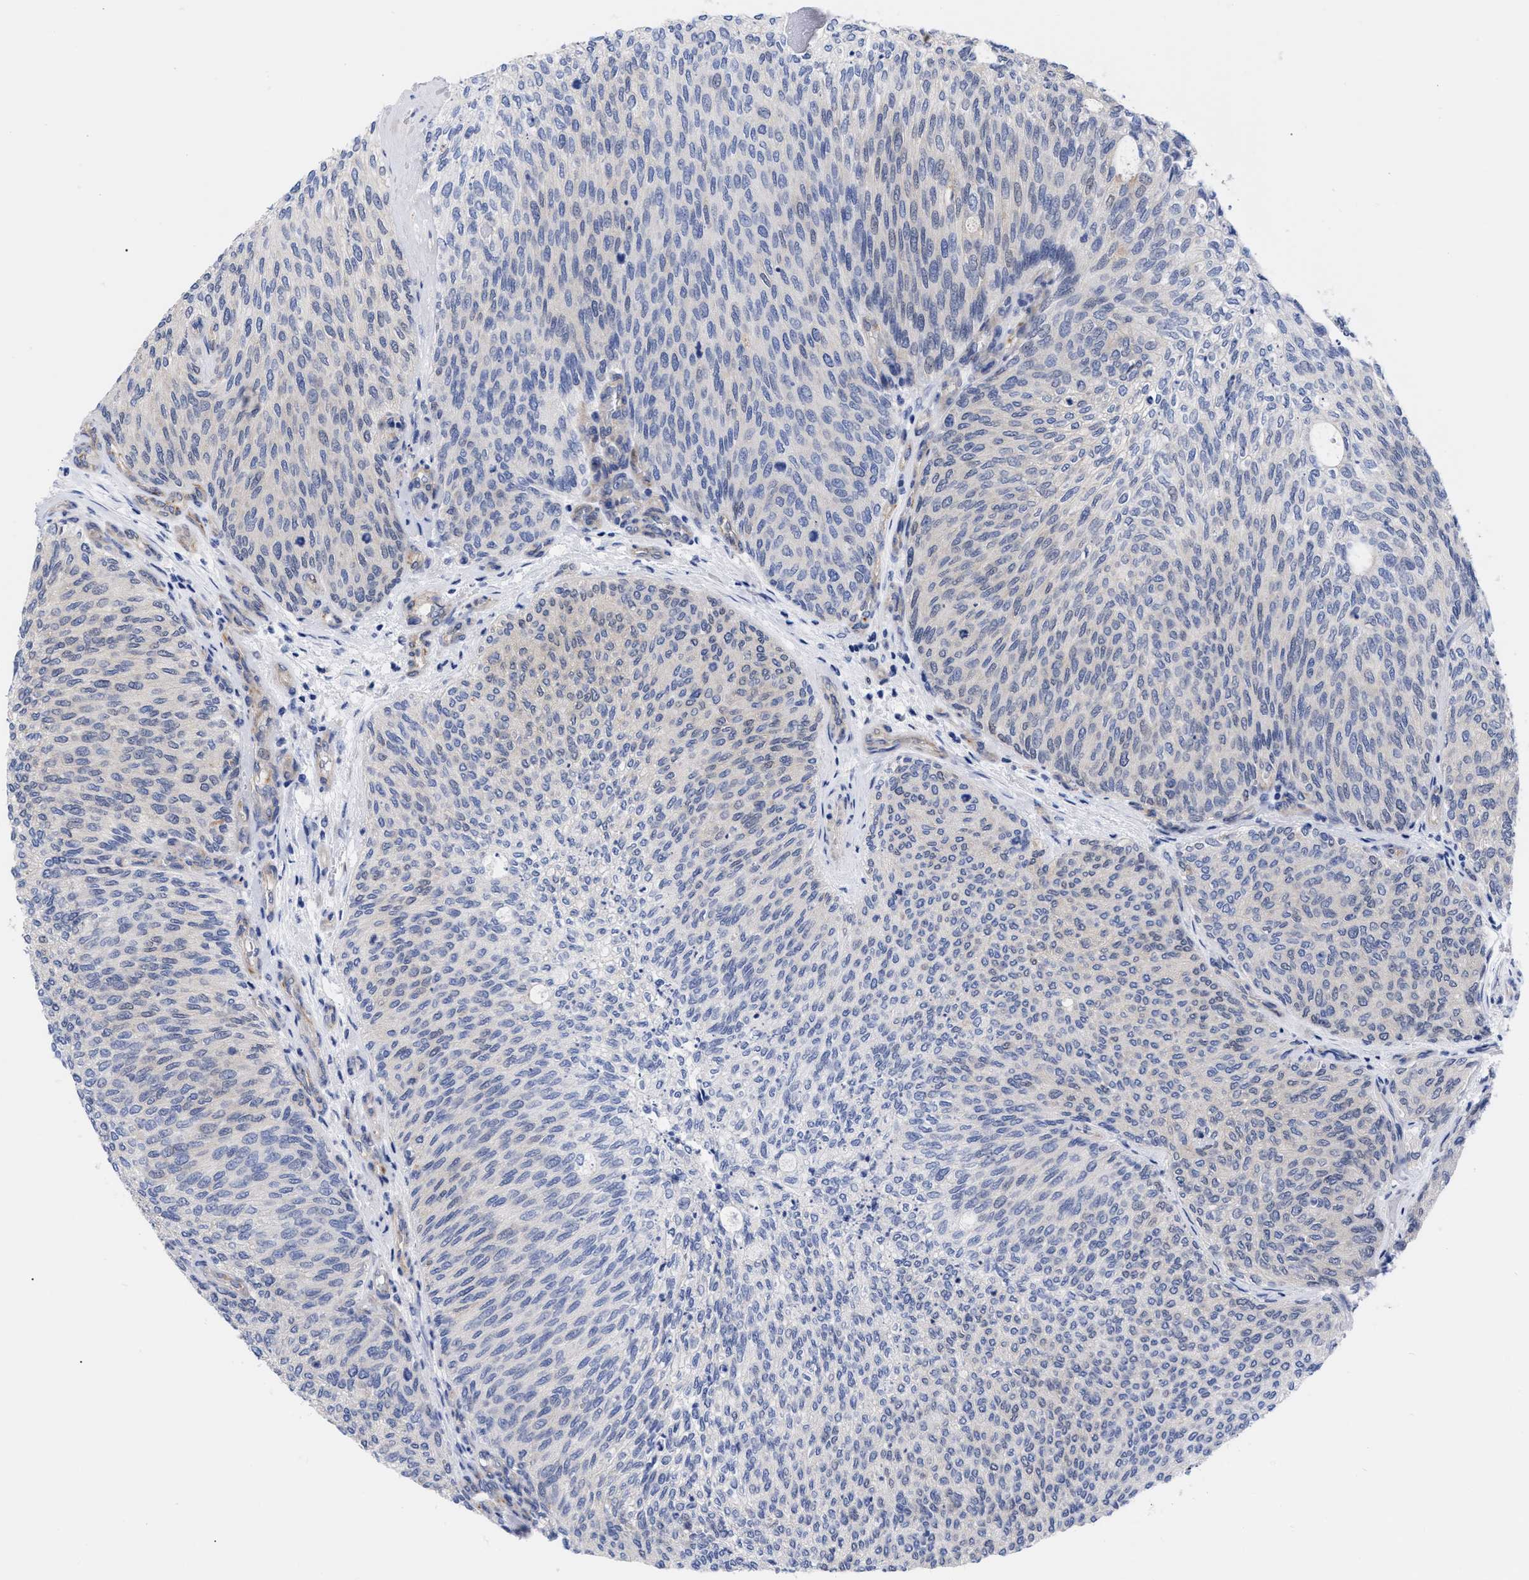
{"staining": {"intensity": "negative", "quantity": "none", "location": "none"}, "tissue": "urothelial cancer", "cell_type": "Tumor cells", "image_type": "cancer", "snomed": [{"axis": "morphology", "description": "Urothelial carcinoma, Low grade"}, {"axis": "topography", "description": "Urinary bladder"}], "caption": "High power microscopy micrograph of an immunohistochemistry (IHC) histopathology image of urothelial cancer, revealing no significant positivity in tumor cells.", "gene": "IRAG2", "patient": {"sex": "female", "age": 79}}